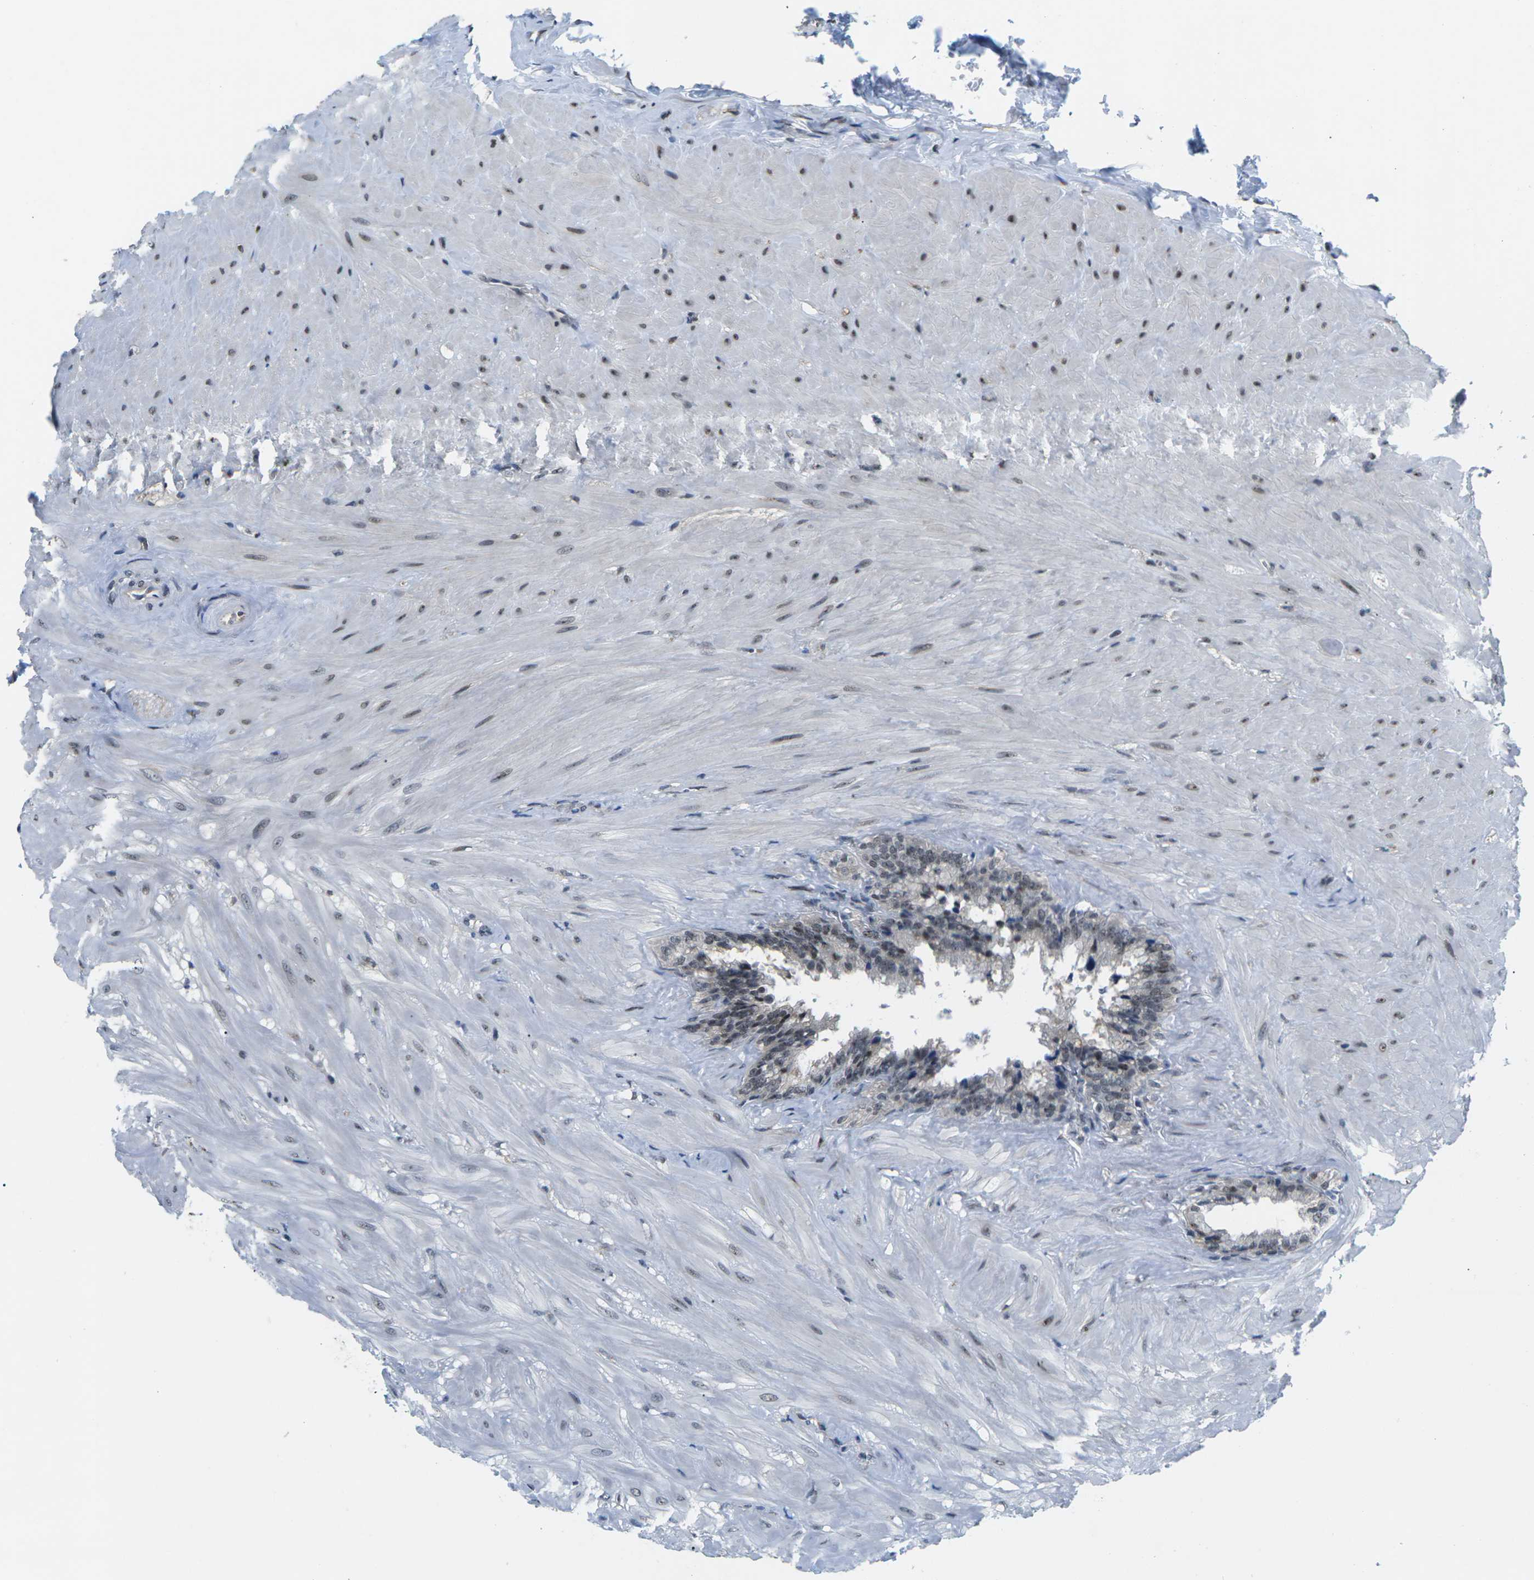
{"staining": {"intensity": "weak", "quantity": "25%-75%", "location": "nuclear"}, "tissue": "seminal vesicle", "cell_type": "Glandular cells", "image_type": "normal", "snomed": [{"axis": "morphology", "description": "Normal tissue, NOS"}, {"axis": "topography", "description": "Seminal veicle"}], "caption": "Seminal vesicle stained for a protein shows weak nuclear positivity in glandular cells. (brown staining indicates protein expression, while blue staining denotes nuclei).", "gene": "NSRP1", "patient": {"sex": "male", "age": 46}}